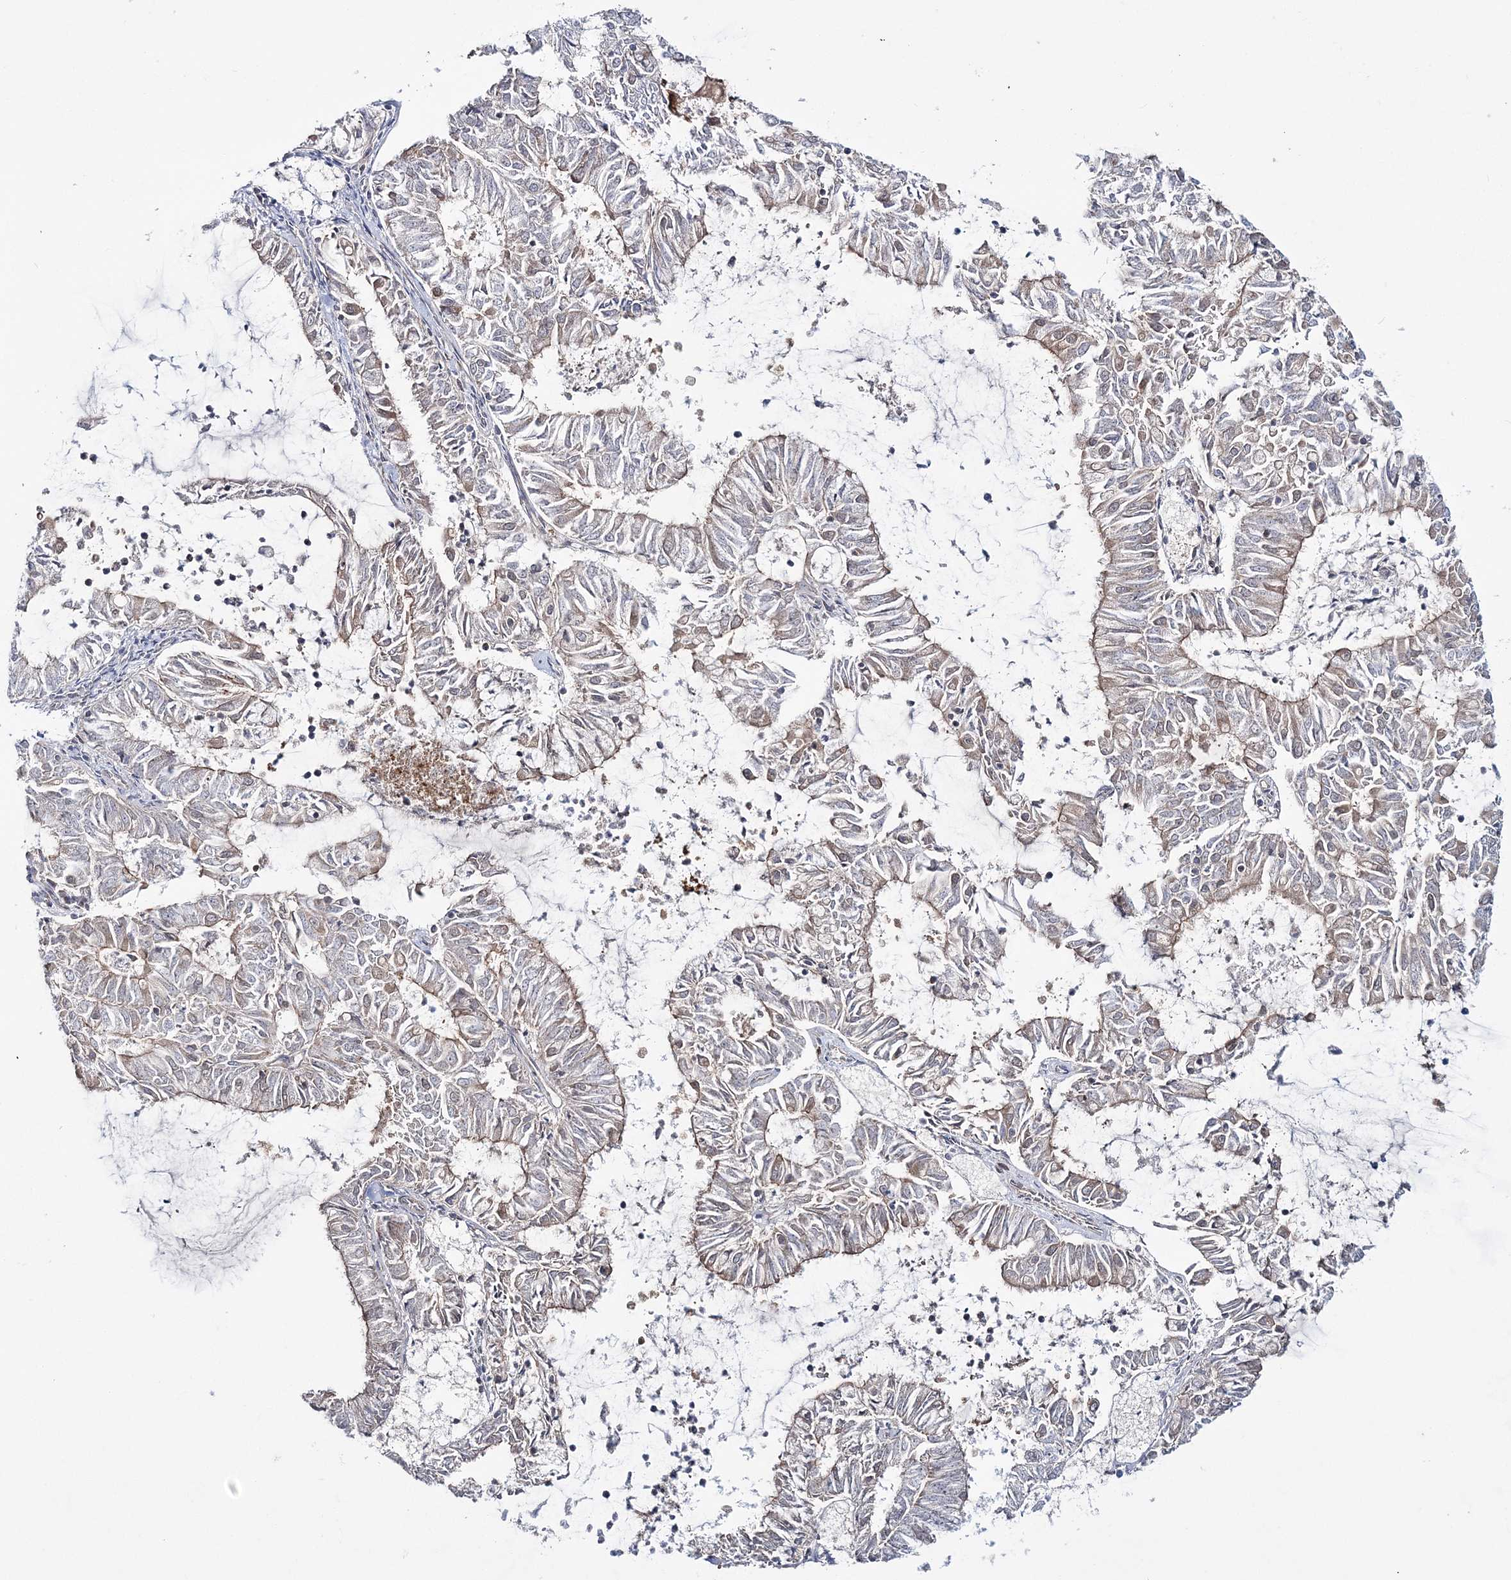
{"staining": {"intensity": "weak", "quantity": "<25%", "location": "cytoplasmic/membranous"}, "tissue": "endometrial cancer", "cell_type": "Tumor cells", "image_type": "cancer", "snomed": [{"axis": "morphology", "description": "Adenocarcinoma, NOS"}, {"axis": "topography", "description": "Endometrium"}], "caption": "There is no significant expression in tumor cells of endometrial cancer (adenocarcinoma).", "gene": "ZFAND6", "patient": {"sex": "female", "age": 57}}